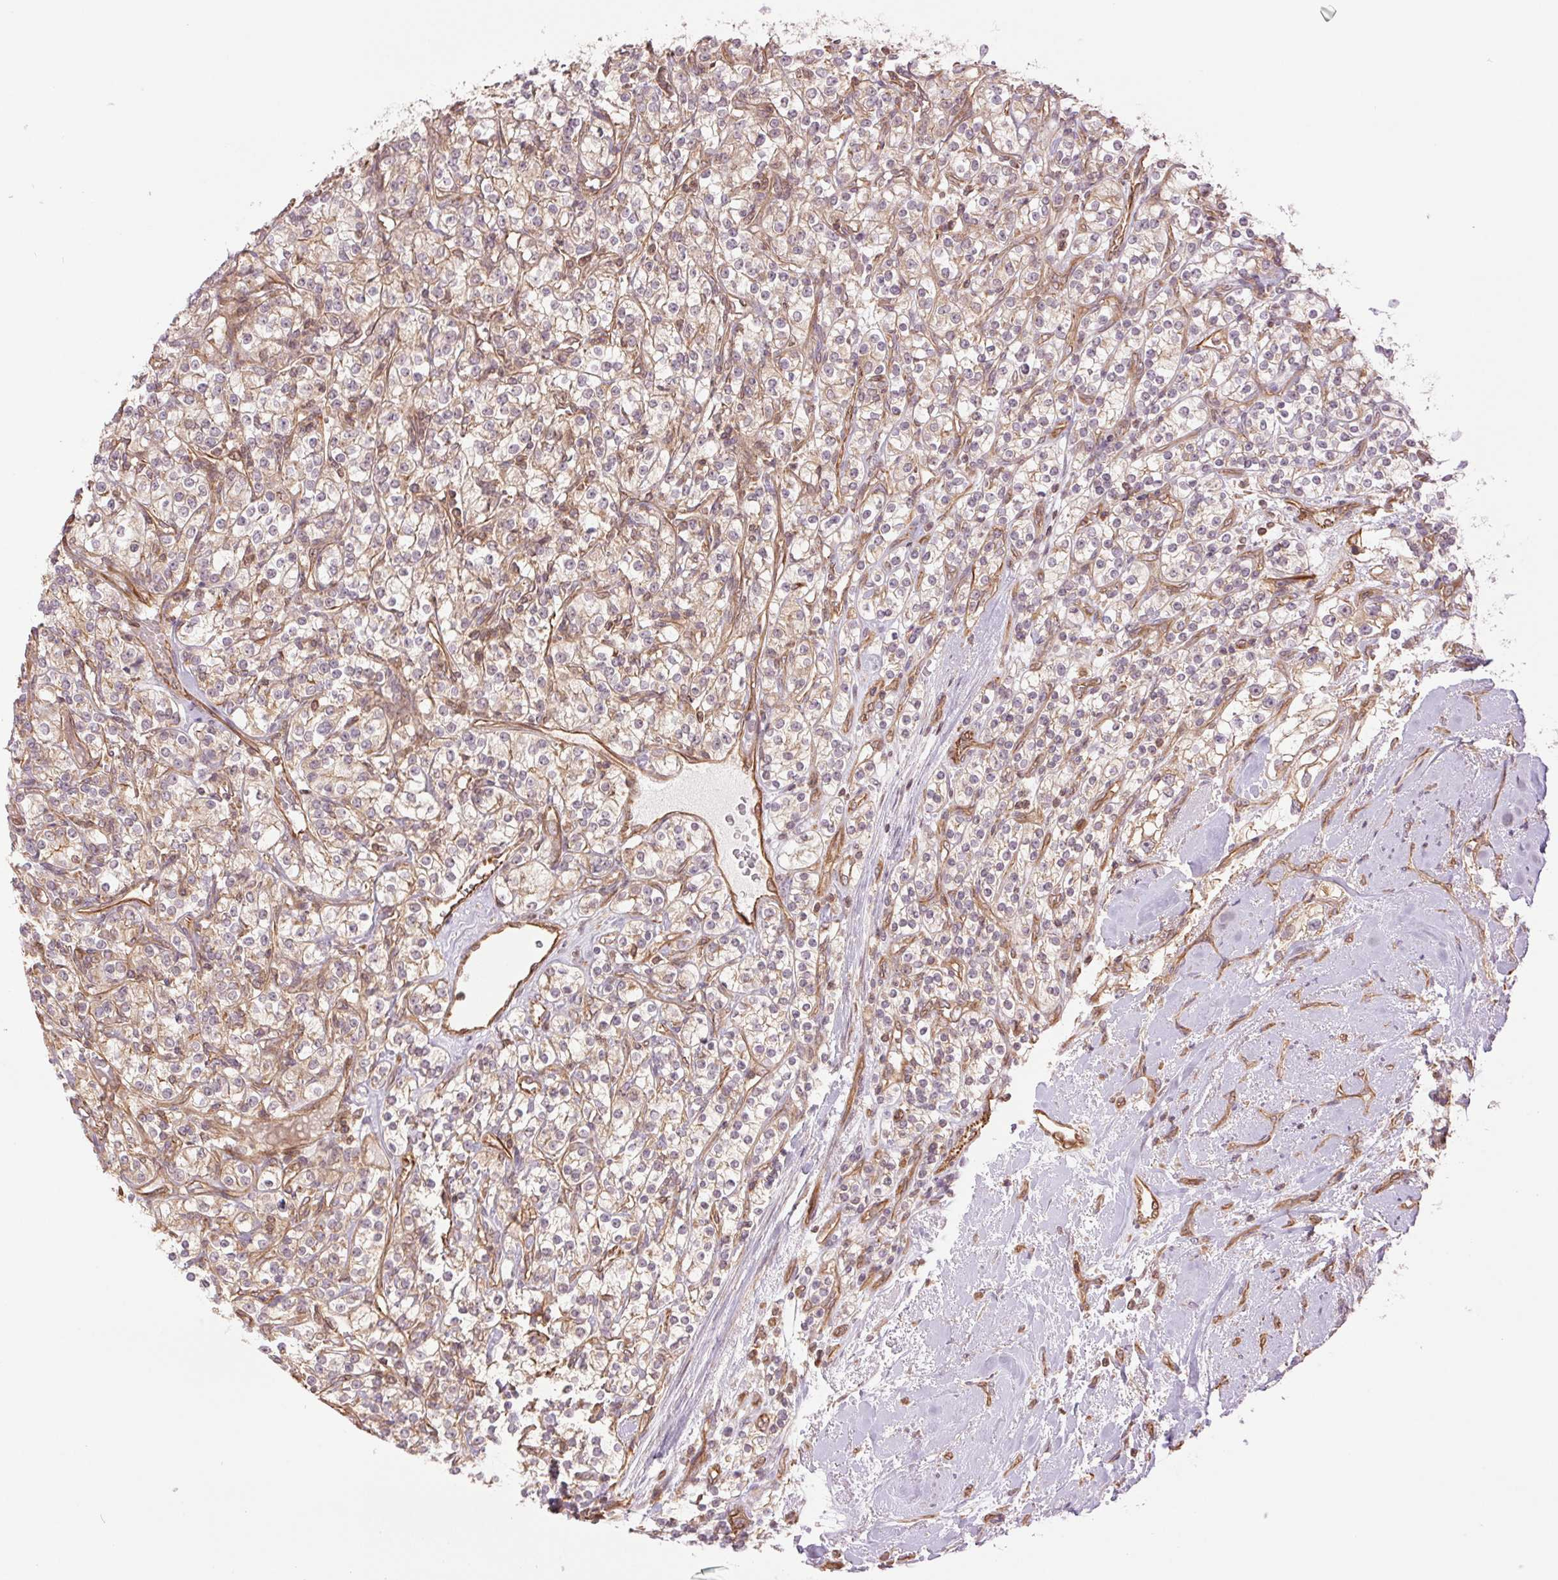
{"staining": {"intensity": "weak", "quantity": "25%-75%", "location": "cytoplasmic/membranous"}, "tissue": "renal cancer", "cell_type": "Tumor cells", "image_type": "cancer", "snomed": [{"axis": "morphology", "description": "Adenocarcinoma, NOS"}, {"axis": "topography", "description": "Kidney"}], "caption": "This micrograph shows IHC staining of renal adenocarcinoma, with low weak cytoplasmic/membranous staining in about 25%-75% of tumor cells.", "gene": "STARD7", "patient": {"sex": "male", "age": 77}}